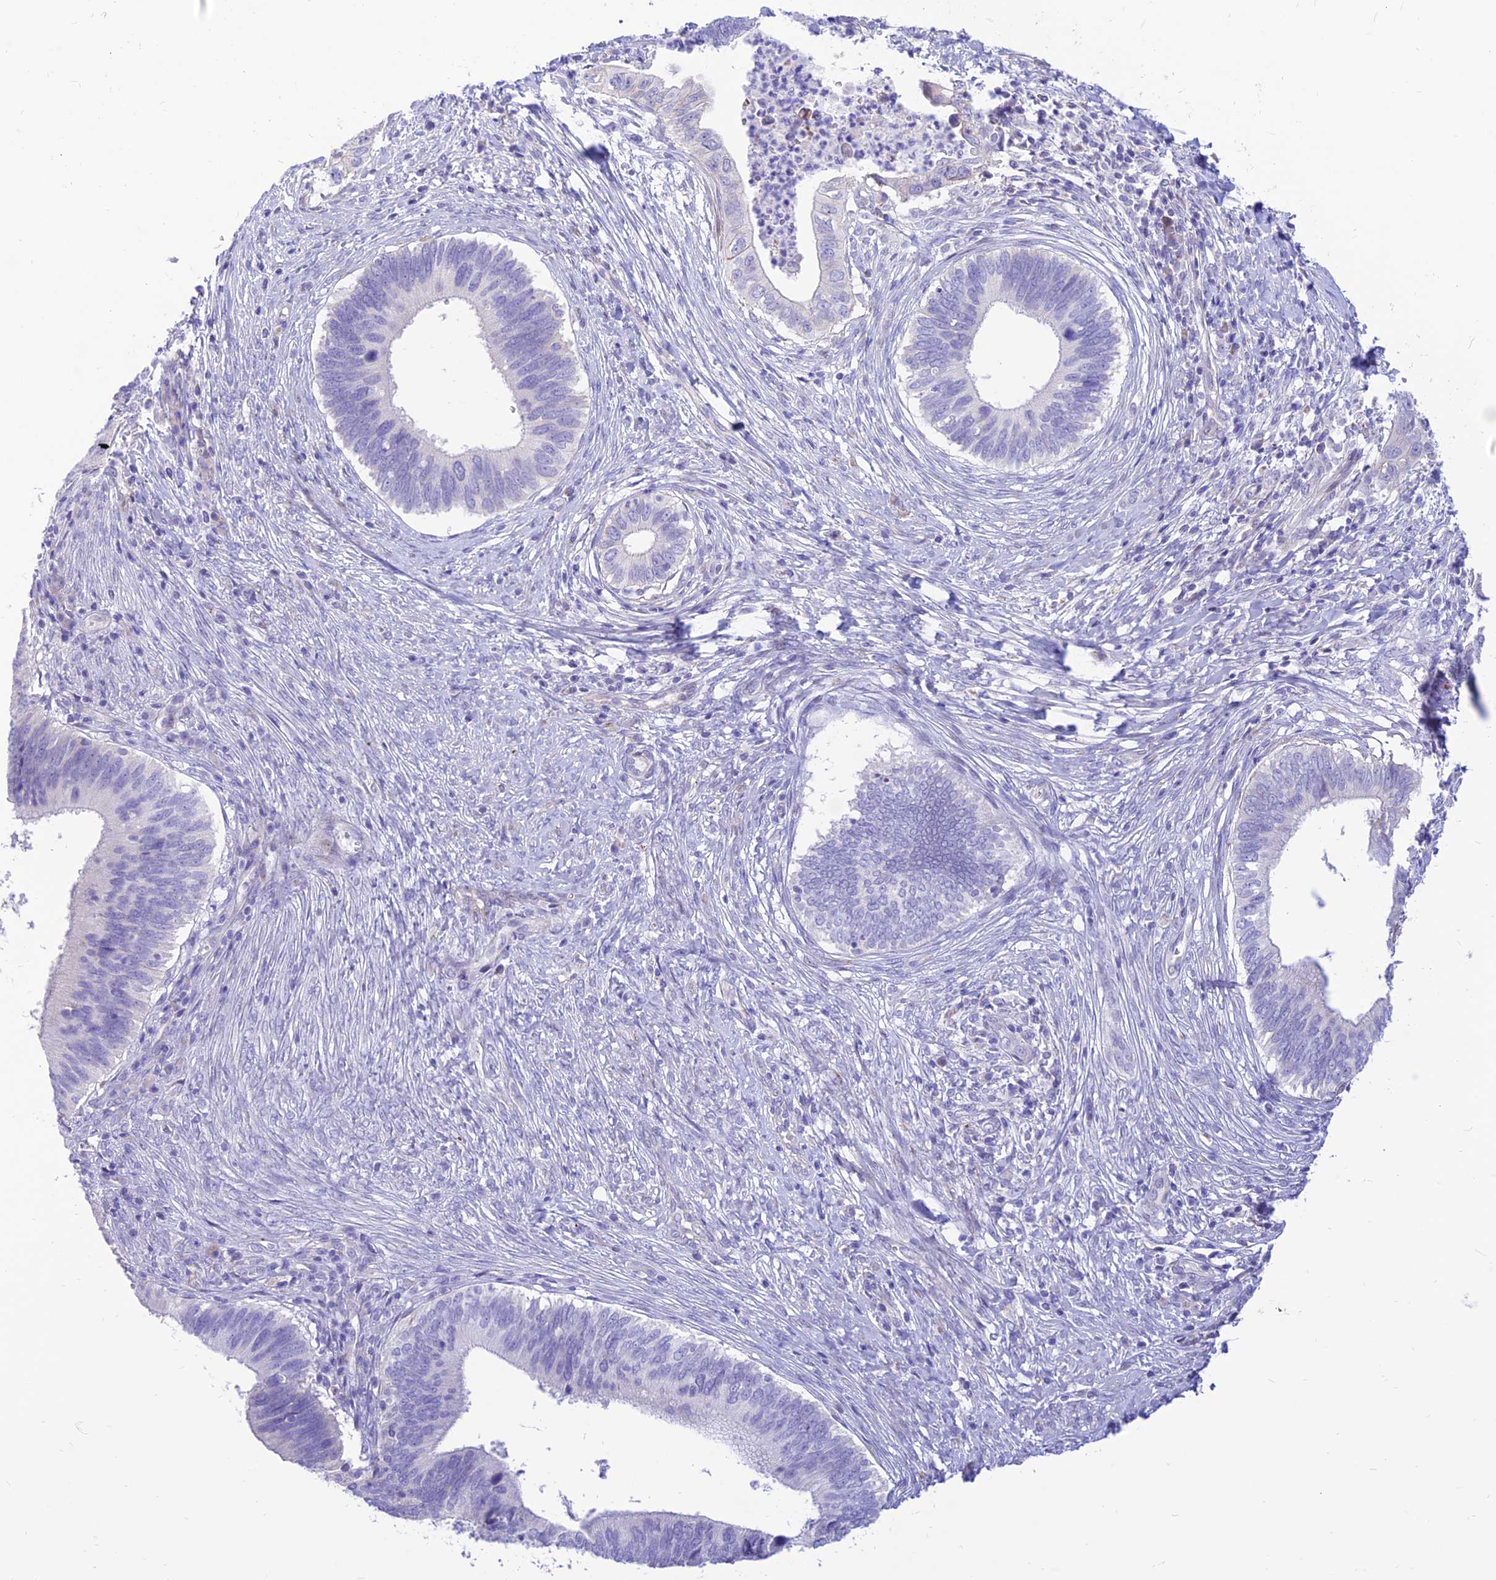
{"staining": {"intensity": "negative", "quantity": "none", "location": "none"}, "tissue": "cervical cancer", "cell_type": "Tumor cells", "image_type": "cancer", "snomed": [{"axis": "morphology", "description": "Adenocarcinoma, NOS"}, {"axis": "topography", "description": "Cervix"}], "caption": "This is a histopathology image of immunohistochemistry staining of cervical adenocarcinoma, which shows no positivity in tumor cells.", "gene": "FAM186B", "patient": {"sex": "female", "age": 42}}